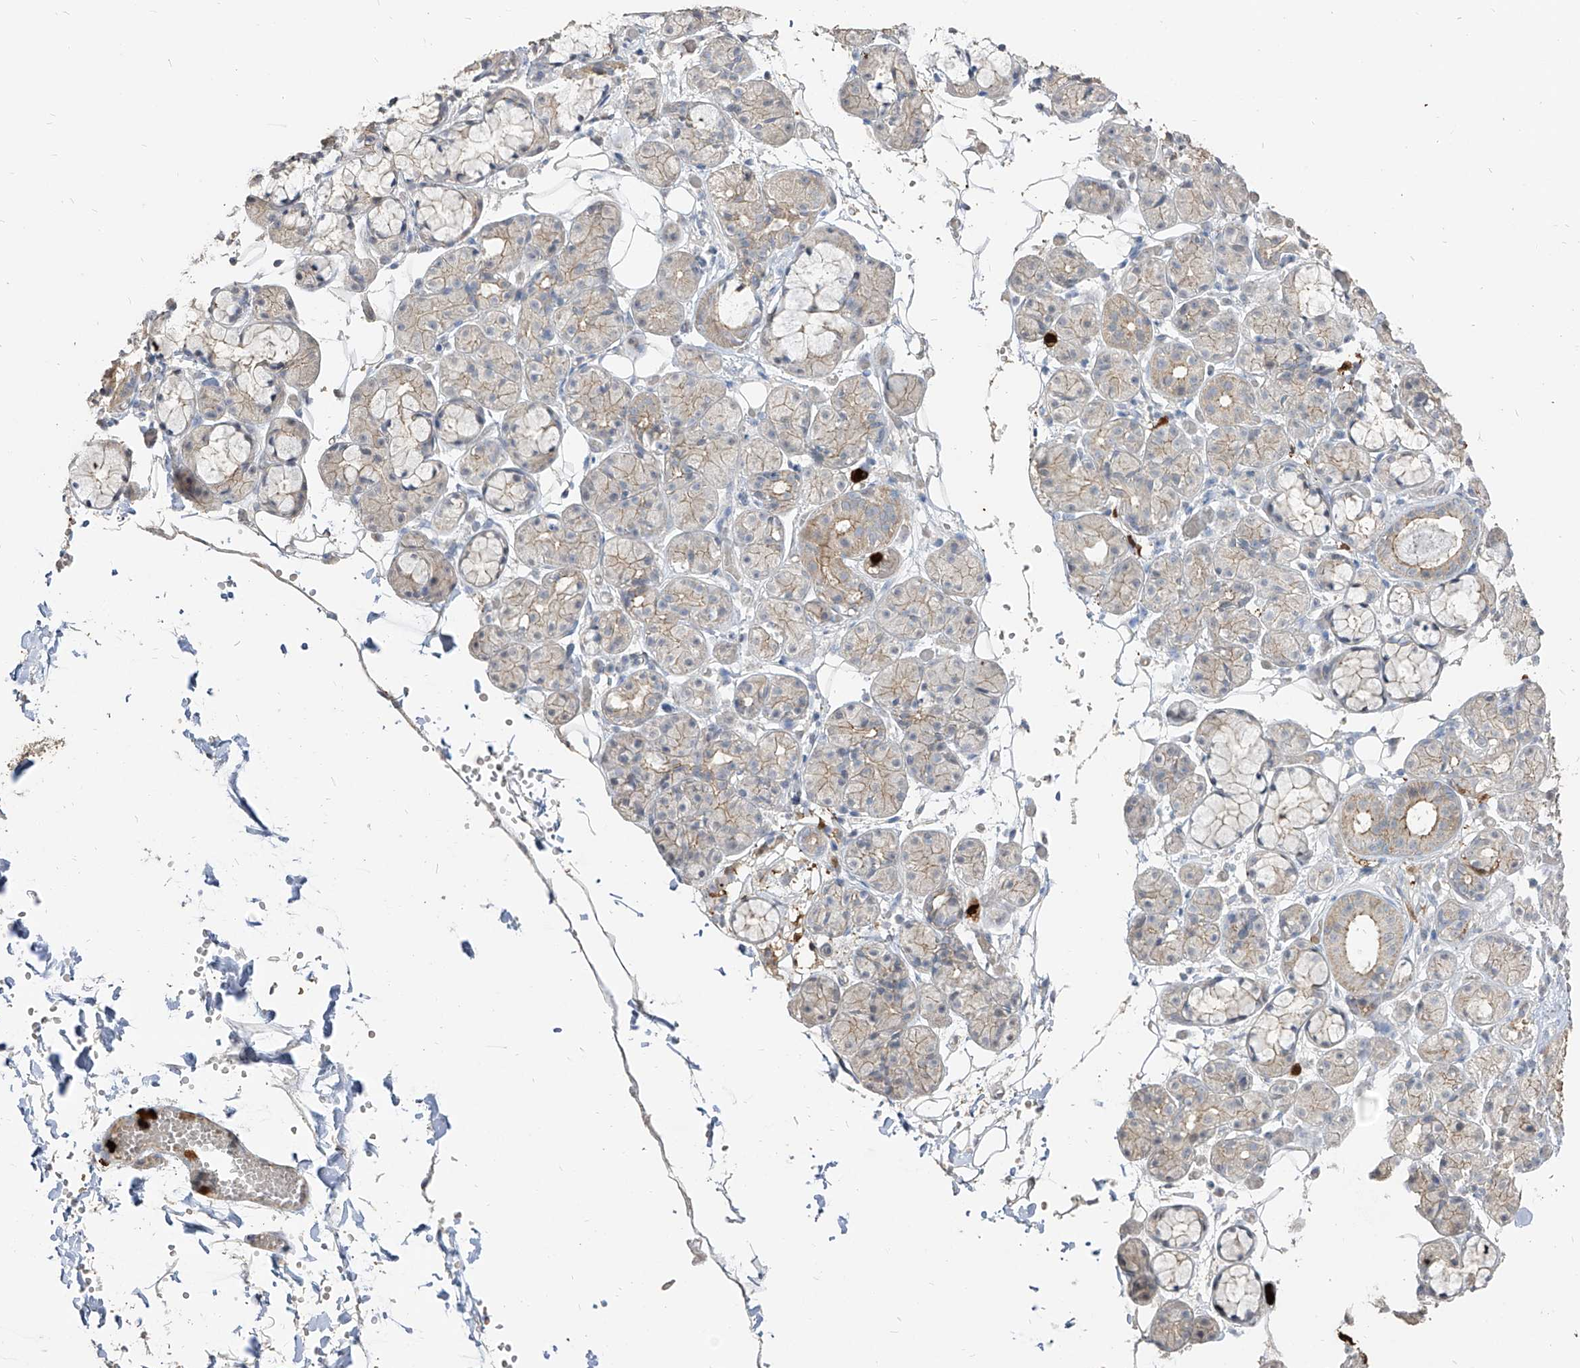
{"staining": {"intensity": "moderate", "quantity": "<25%", "location": "cytoplasmic/membranous"}, "tissue": "salivary gland", "cell_type": "Glandular cells", "image_type": "normal", "snomed": [{"axis": "morphology", "description": "Normal tissue, NOS"}, {"axis": "topography", "description": "Salivary gland"}], "caption": "A histopathology image of salivary gland stained for a protein displays moderate cytoplasmic/membranous brown staining in glandular cells.", "gene": "ZNF227", "patient": {"sex": "male", "age": 63}}